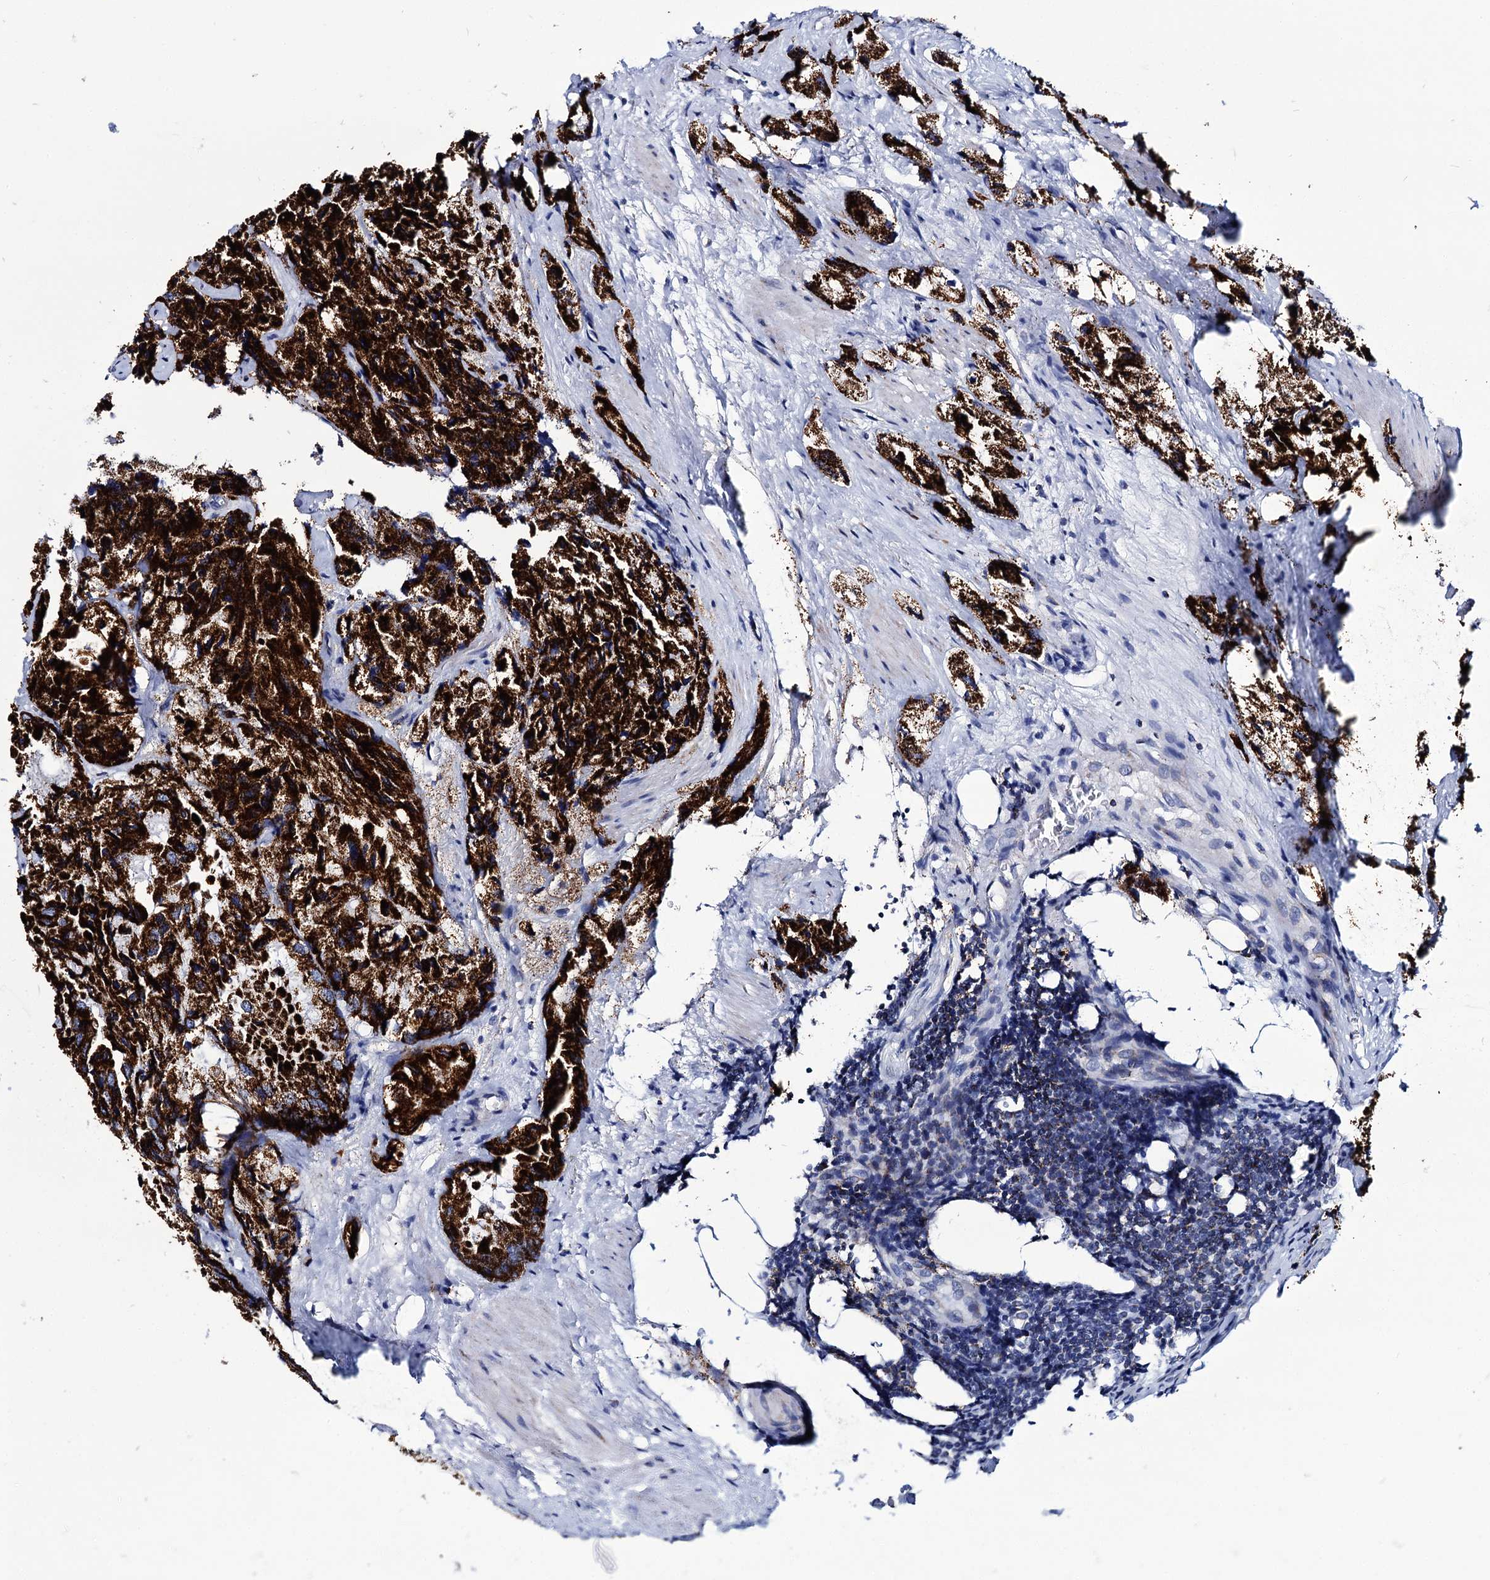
{"staining": {"intensity": "strong", "quantity": ">75%", "location": "cytoplasmic/membranous"}, "tissue": "prostate cancer", "cell_type": "Tumor cells", "image_type": "cancer", "snomed": [{"axis": "morphology", "description": "Adenocarcinoma, High grade"}, {"axis": "topography", "description": "Prostate"}], "caption": "Prostate cancer stained with a brown dye shows strong cytoplasmic/membranous positive staining in approximately >75% of tumor cells.", "gene": "UBASH3B", "patient": {"sex": "male", "age": 66}}